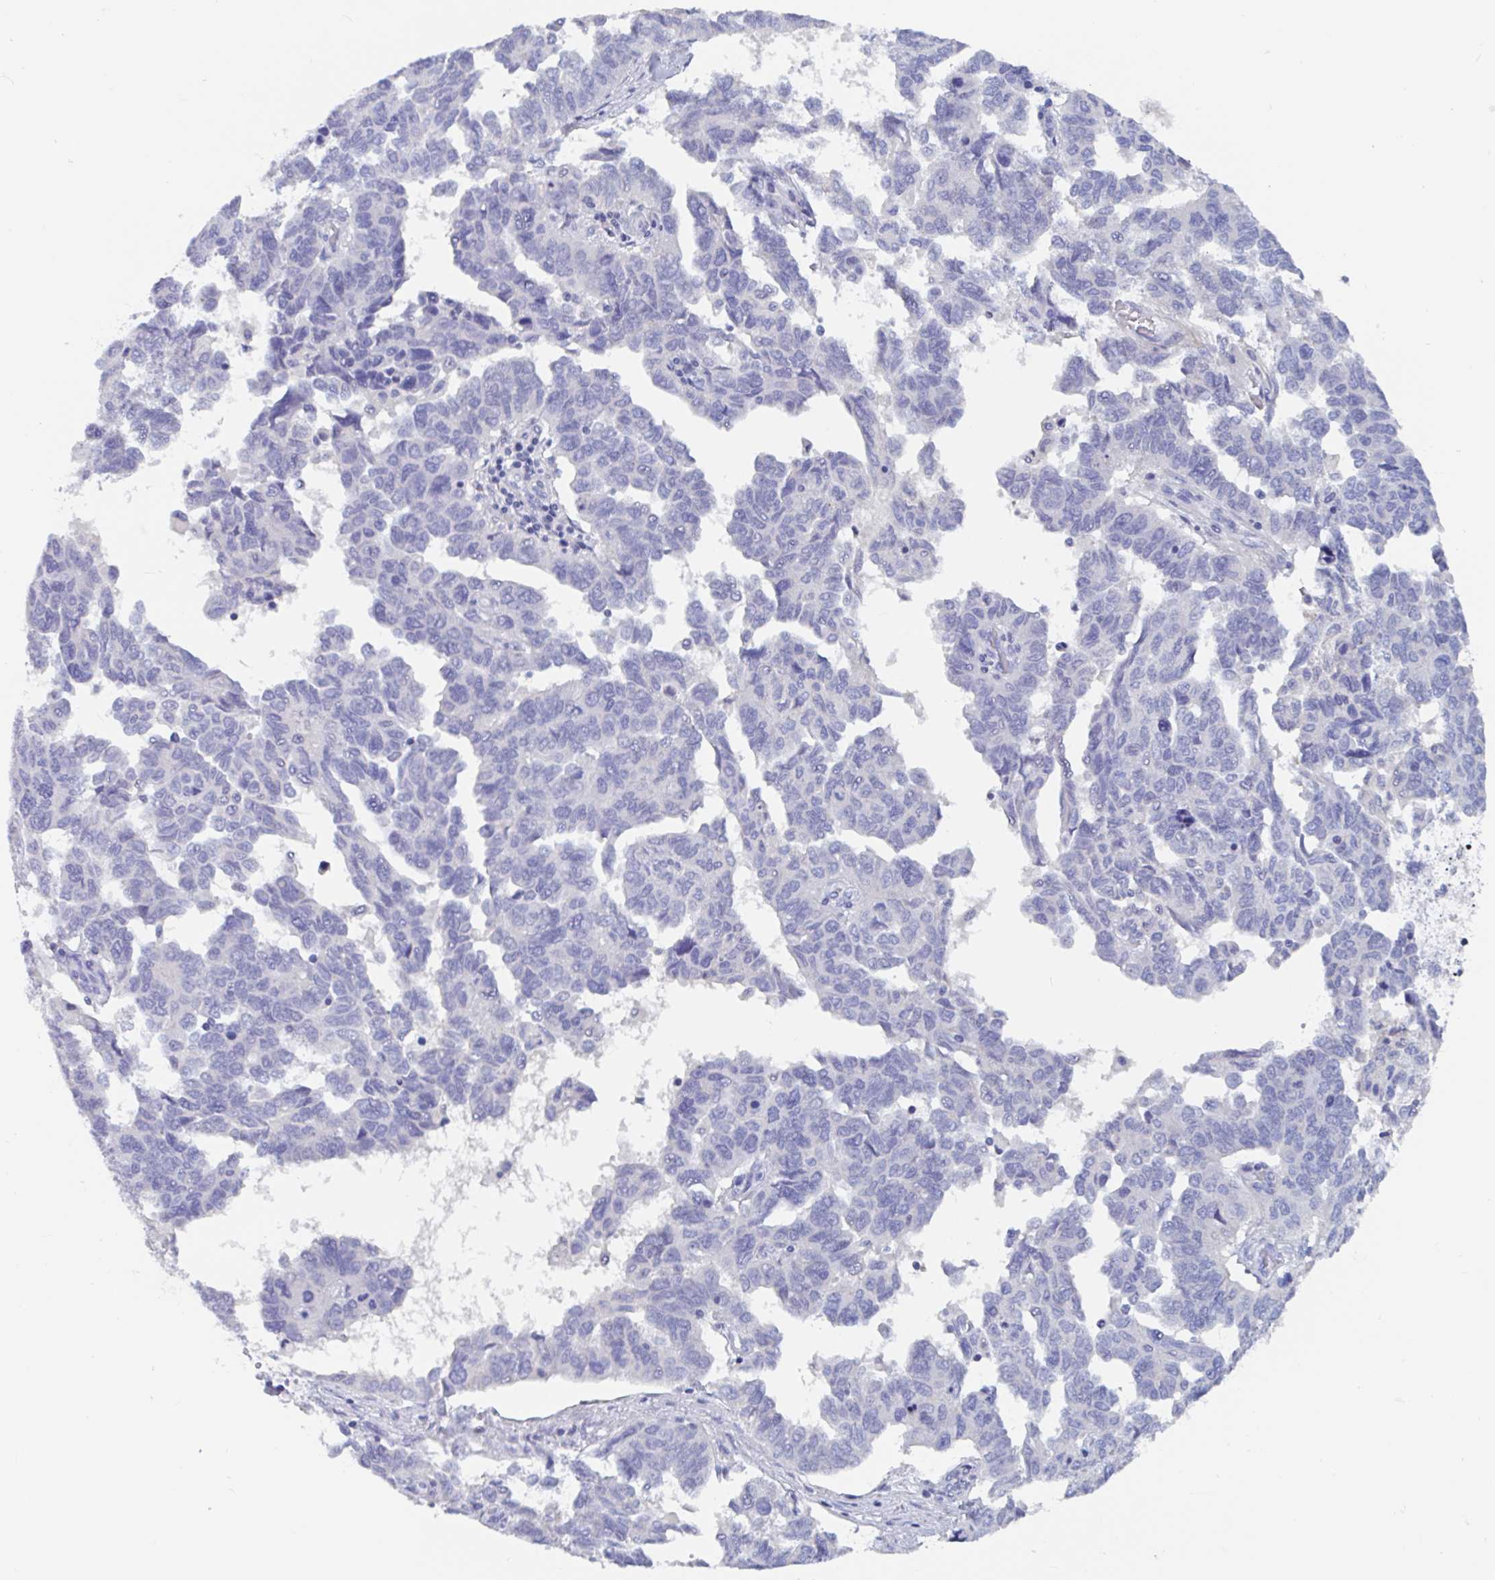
{"staining": {"intensity": "negative", "quantity": "none", "location": "none"}, "tissue": "ovarian cancer", "cell_type": "Tumor cells", "image_type": "cancer", "snomed": [{"axis": "morphology", "description": "Cystadenocarcinoma, serous, NOS"}, {"axis": "topography", "description": "Ovary"}], "caption": "High magnification brightfield microscopy of ovarian cancer stained with DAB (3,3'-diaminobenzidine) (brown) and counterstained with hematoxylin (blue): tumor cells show no significant positivity.", "gene": "ZNHIT2", "patient": {"sex": "female", "age": 64}}